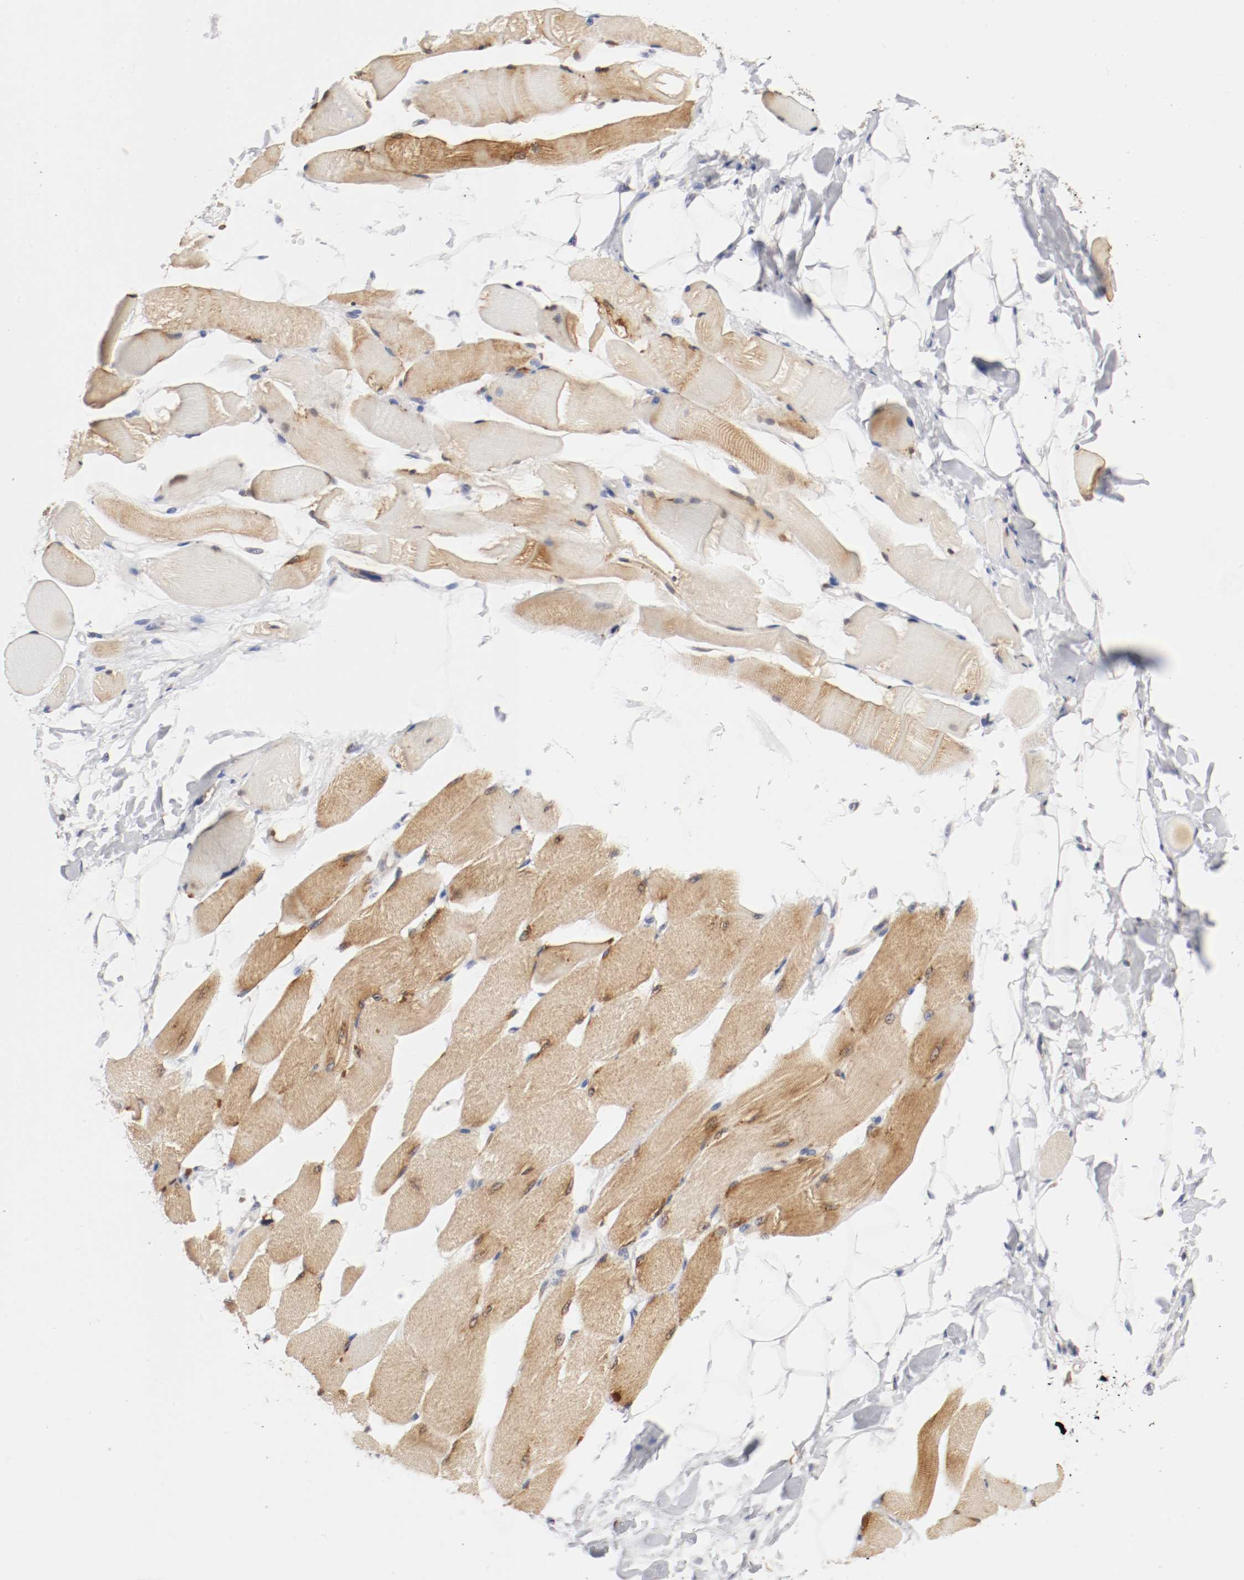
{"staining": {"intensity": "moderate", "quantity": ">75%", "location": "cytoplasmic/membranous"}, "tissue": "skeletal muscle", "cell_type": "Myocytes", "image_type": "normal", "snomed": [{"axis": "morphology", "description": "Normal tissue, NOS"}, {"axis": "topography", "description": "Skeletal muscle"}, {"axis": "topography", "description": "Peripheral nerve tissue"}], "caption": "Skeletal muscle stained with IHC displays moderate cytoplasmic/membranous expression in about >75% of myocytes. The staining was performed using DAB to visualize the protein expression in brown, while the nuclei were stained in blue with hematoxylin (Magnification: 20x).", "gene": "FKBP3", "patient": {"sex": "female", "age": 84}}